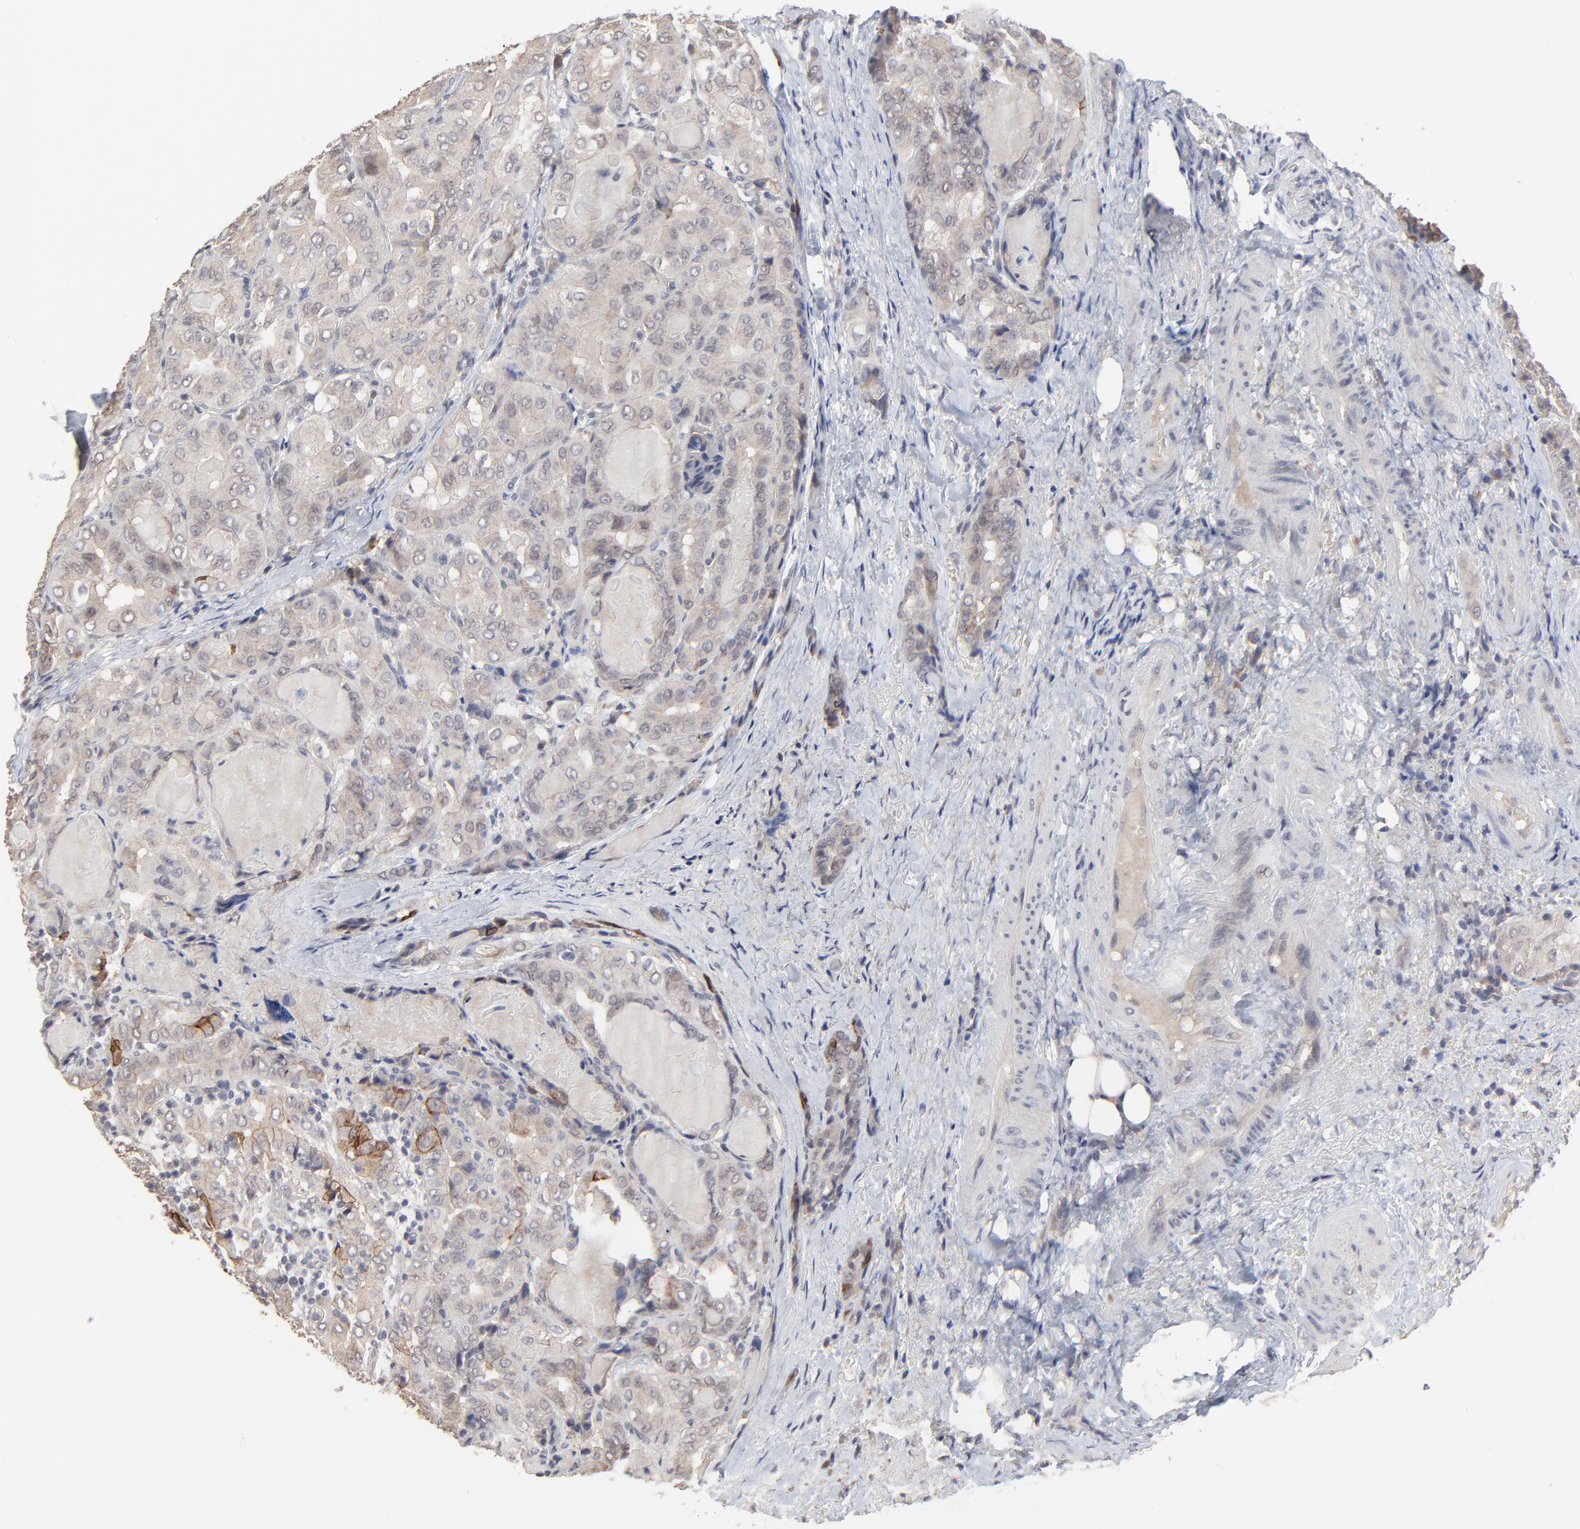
{"staining": {"intensity": "moderate", "quantity": "<25%", "location": "cytoplasmic/membranous"}, "tissue": "thyroid cancer", "cell_type": "Tumor cells", "image_type": "cancer", "snomed": [{"axis": "morphology", "description": "Papillary adenocarcinoma, NOS"}, {"axis": "topography", "description": "Thyroid gland"}], "caption": "Immunohistochemical staining of human papillary adenocarcinoma (thyroid) displays low levels of moderate cytoplasmic/membranous staining in approximately <25% of tumor cells.", "gene": "FAM199X", "patient": {"sex": "female", "age": 71}}